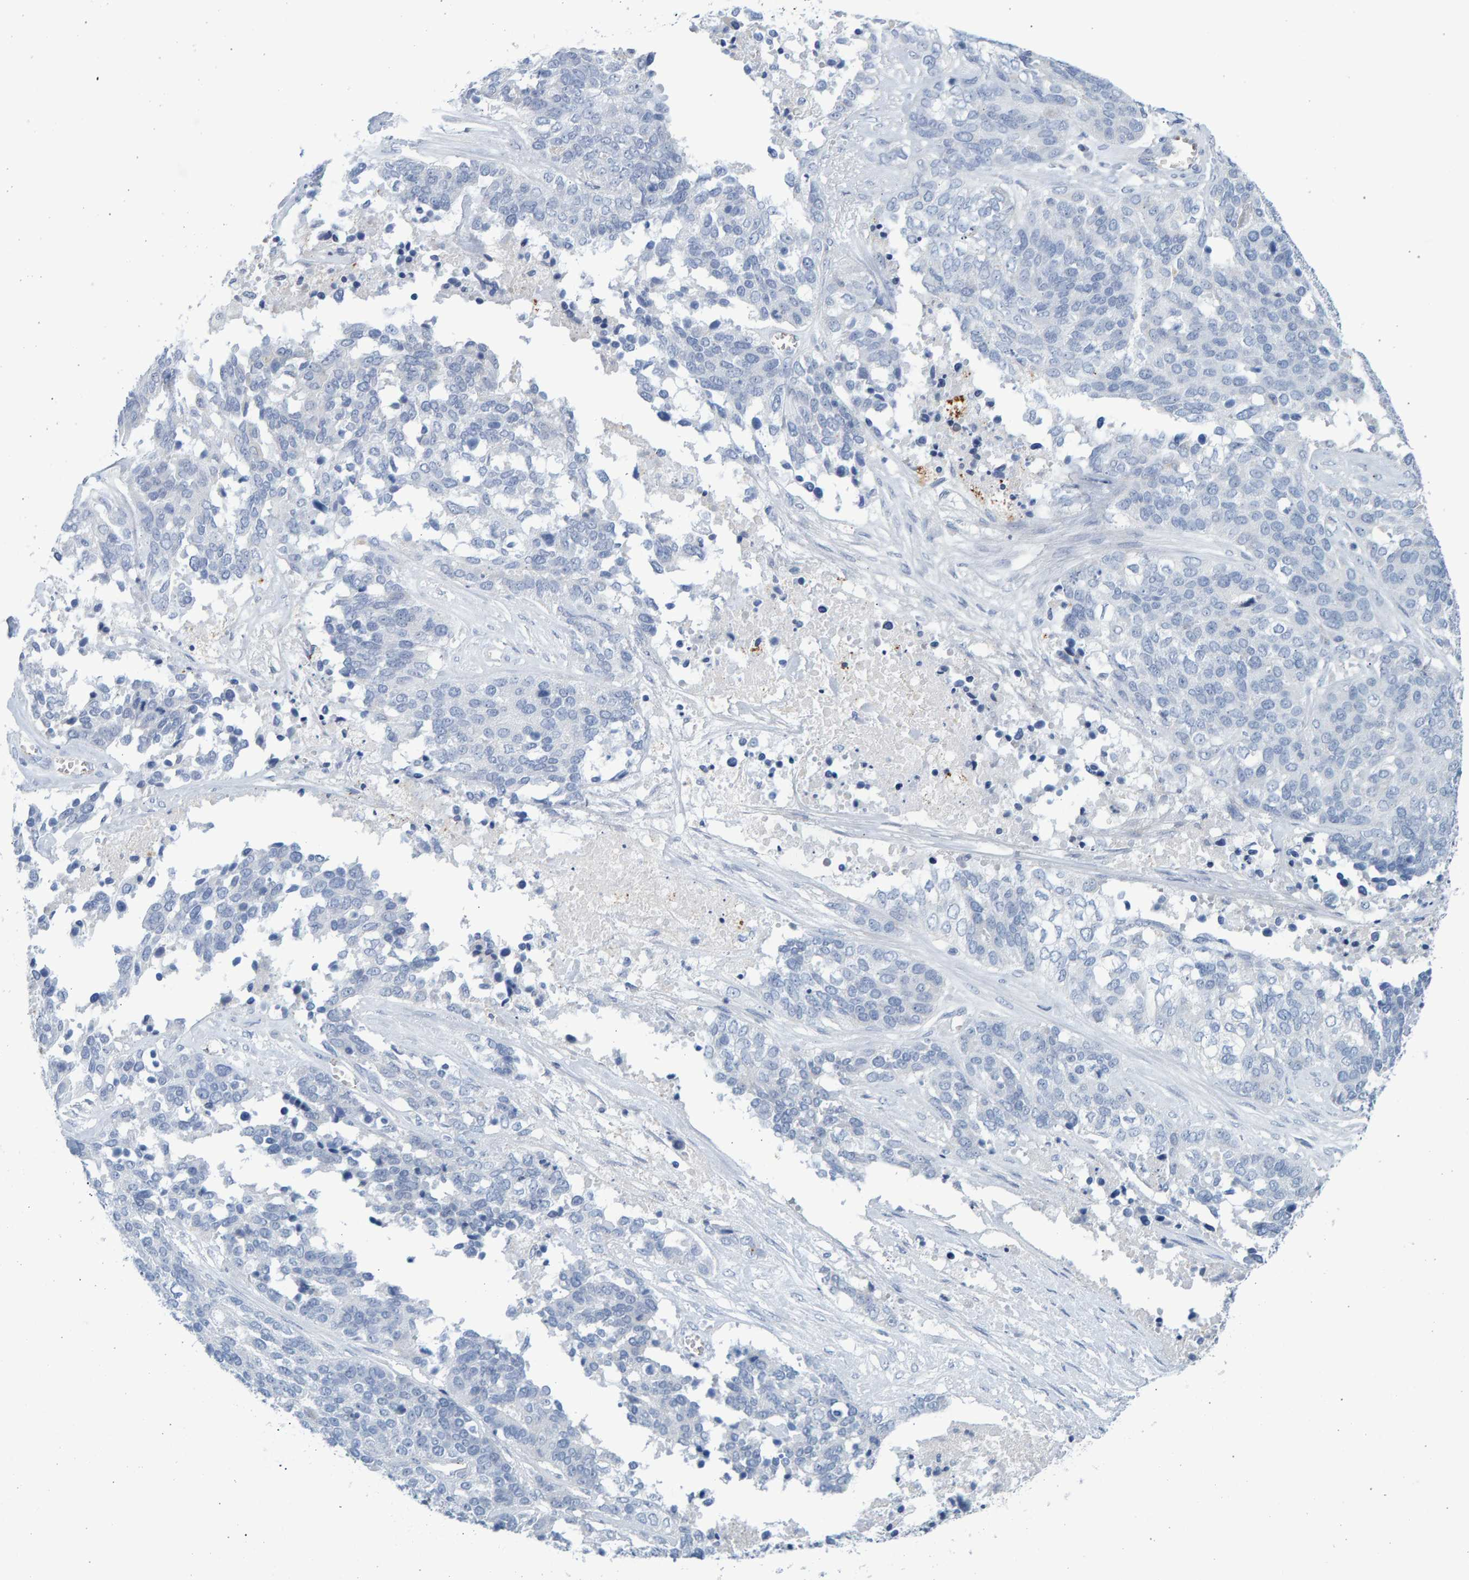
{"staining": {"intensity": "negative", "quantity": "none", "location": "none"}, "tissue": "ovarian cancer", "cell_type": "Tumor cells", "image_type": "cancer", "snomed": [{"axis": "morphology", "description": "Cystadenocarcinoma, serous, NOS"}, {"axis": "topography", "description": "Ovary"}], "caption": "Protein analysis of serous cystadenocarcinoma (ovarian) reveals no significant staining in tumor cells.", "gene": "SLC34A3", "patient": {"sex": "female", "age": 44}}